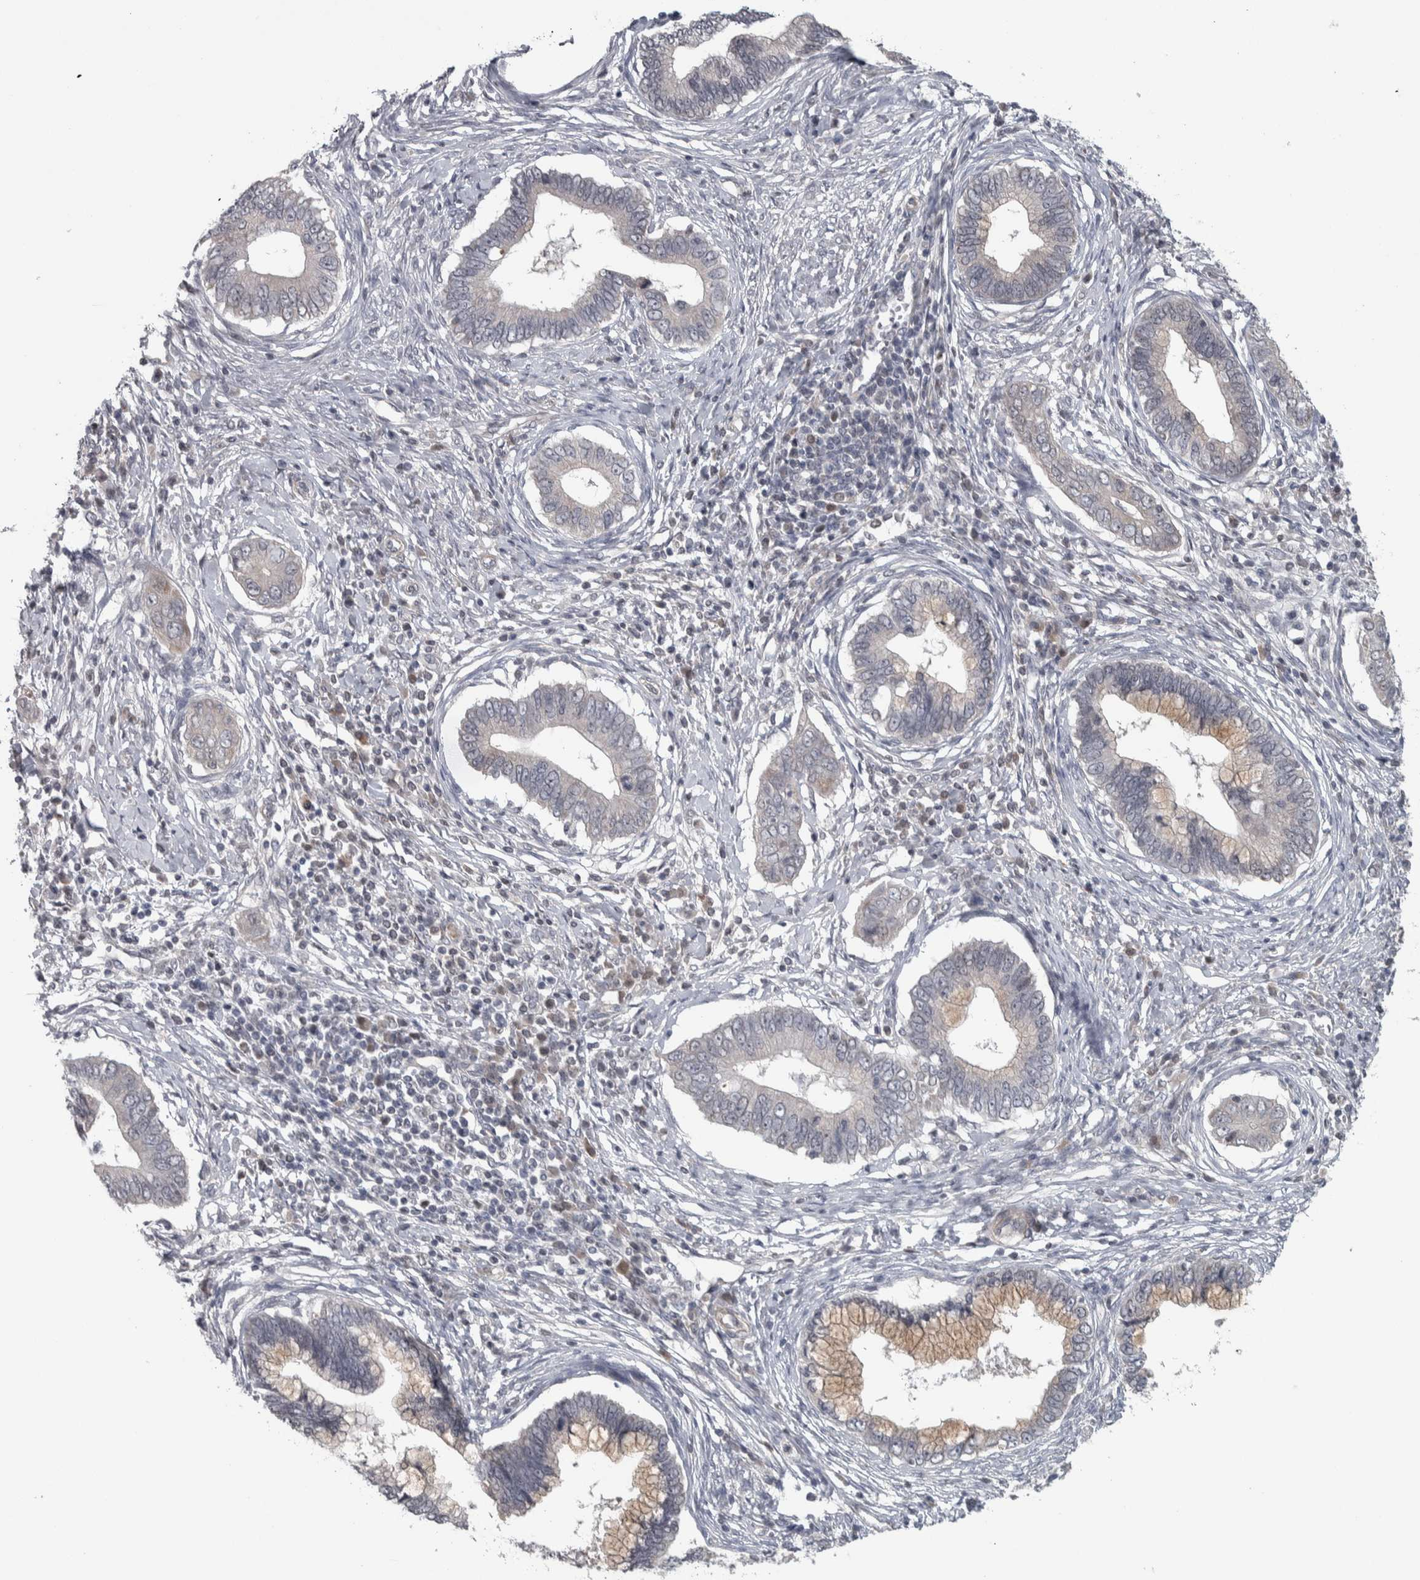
{"staining": {"intensity": "weak", "quantity": "<25%", "location": "cytoplasmic/membranous"}, "tissue": "cervical cancer", "cell_type": "Tumor cells", "image_type": "cancer", "snomed": [{"axis": "morphology", "description": "Adenocarcinoma, NOS"}, {"axis": "topography", "description": "Cervix"}], "caption": "IHC photomicrograph of neoplastic tissue: cervical cancer stained with DAB (3,3'-diaminobenzidine) shows no significant protein positivity in tumor cells.", "gene": "CWC27", "patient": {"sex": "female", "age": 44}}